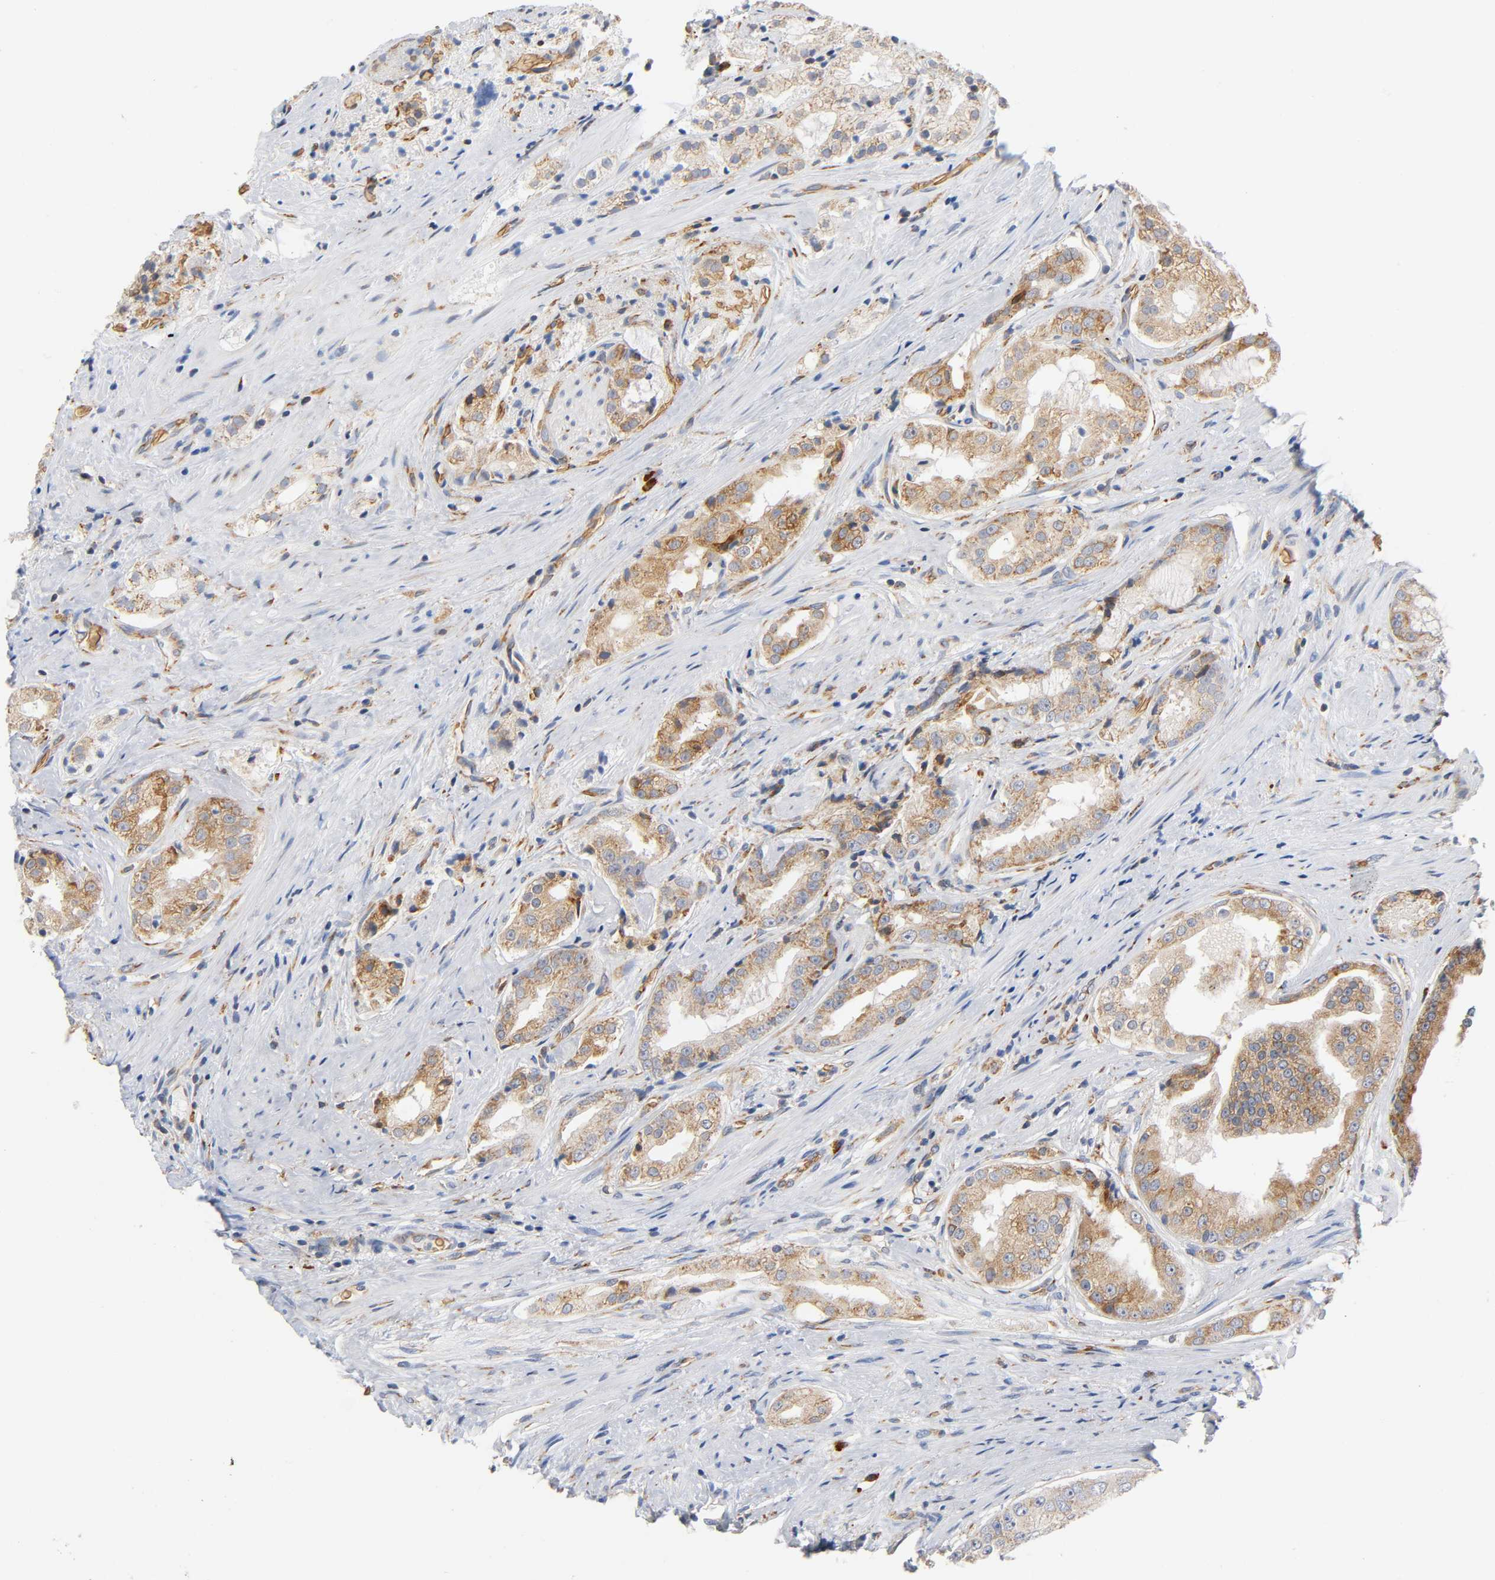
{"staining": {"intensity": "weak", "quantity": ">75%", "location": "cytoplasmic/membranous"}, "tissue": "prostate cancer", "cell_type": "Tumor cells", "image_type": "cancer", "snomed": [{"axis": "morphology", "description": "Adenocarcinoma, High grade"}, {"axis": "topography", "description": "Prostate"}], "caption": "Tumor cells show low levels of weak cytoplasmic/membranous expression in about >75% of cells in prostate cancer.", "gene": "UCKL1", "patient": {"sex": "male", "age": 73}}